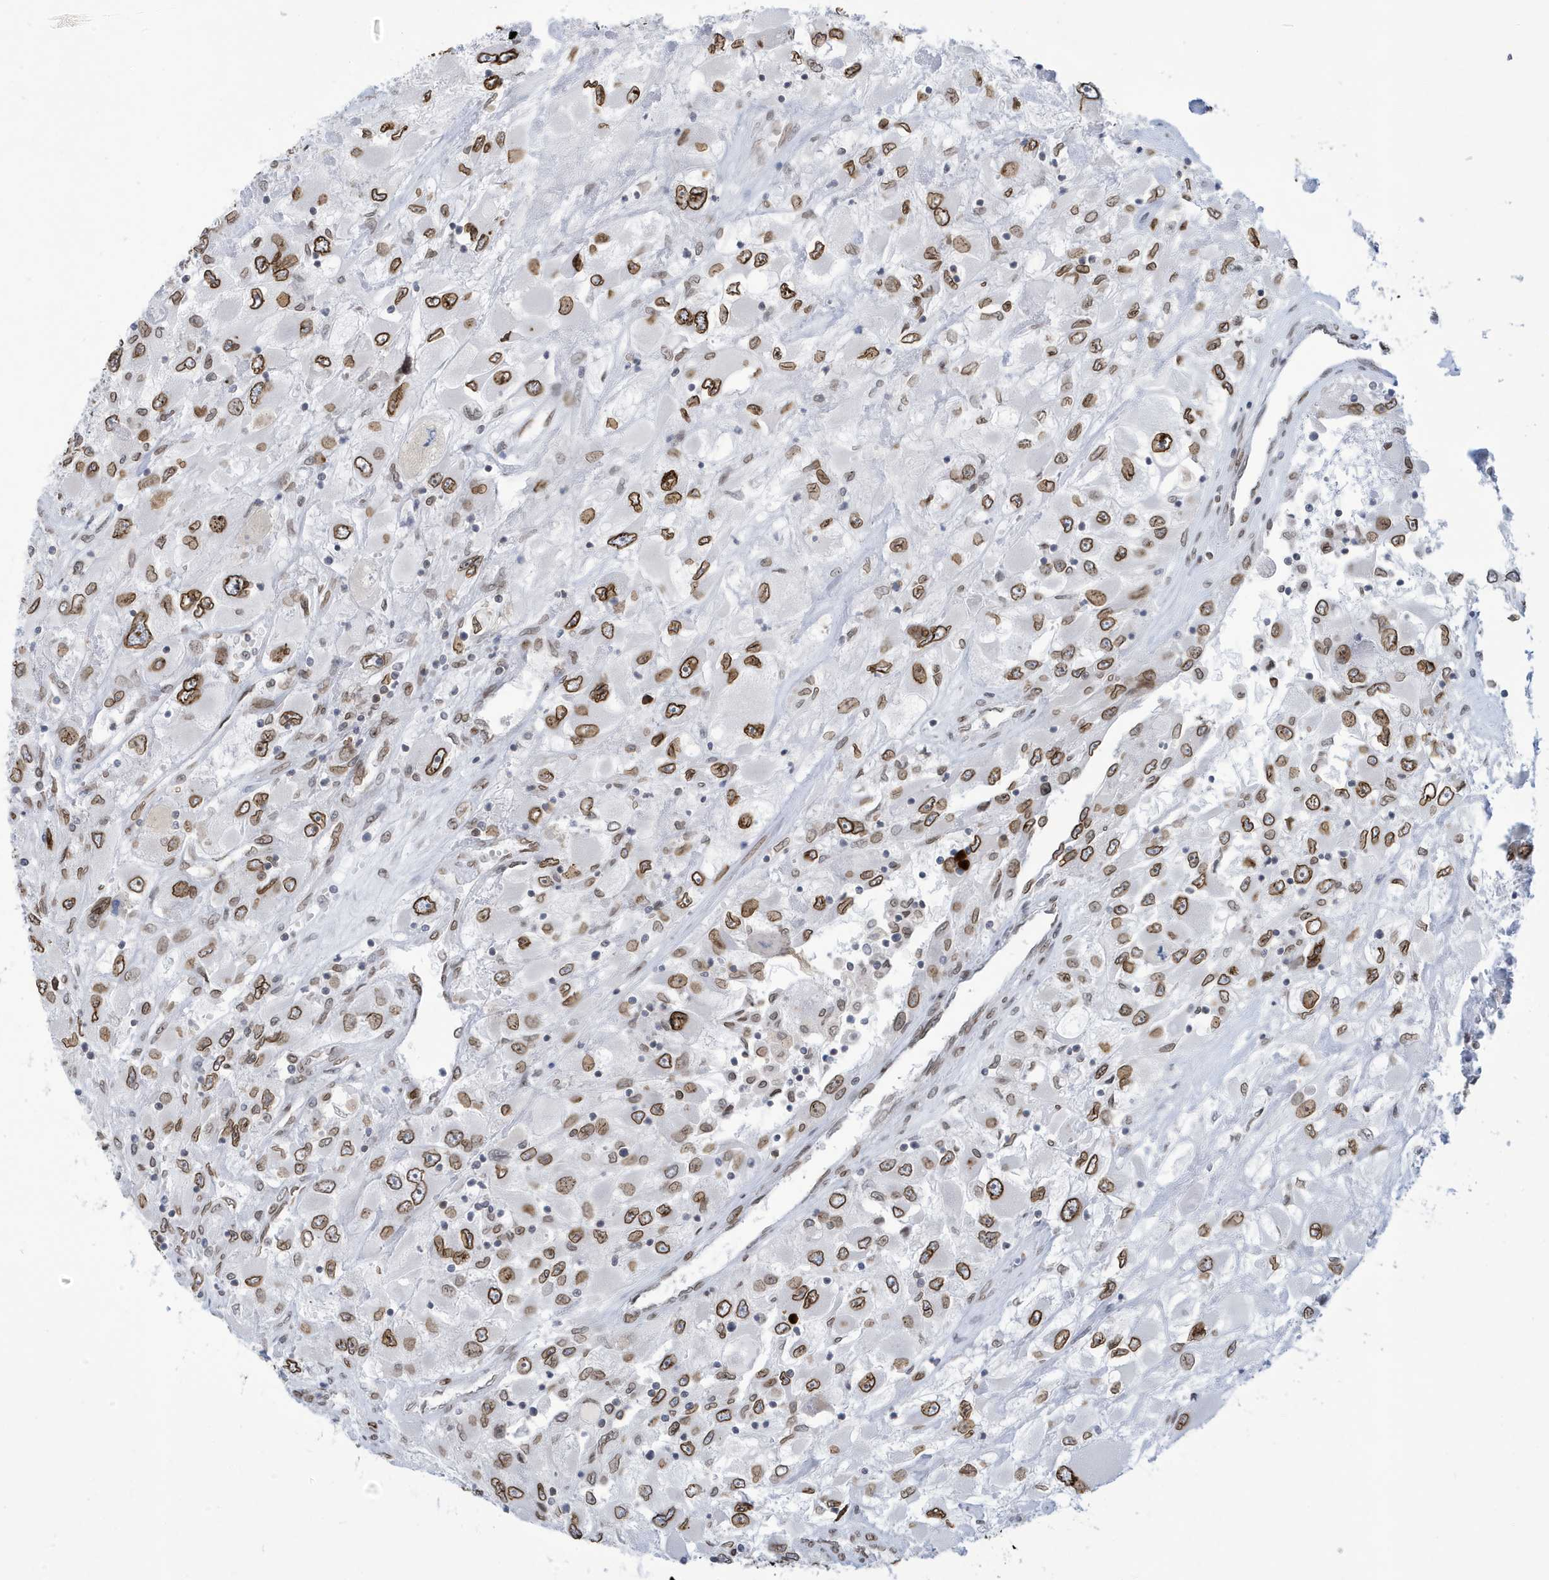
{"staining": {"intensity": "moderate", "quantity": ">75%", "location": "cytoplasmic/membranous,nuclear"}, "tissue": "renal cancer", "cell_type": "Tumor cells", "image_type": "cancer", "snomed": [{"axis": "morphology", "description": "Adenocarcinoma, NOS"}, {"axis": "topography", "description": "Kidney"}], "caption": "This photomicrograph reveals immunohistochemistry staining of renal cancer, with medium moderate cytoplasmic/membranous and nuclear staining in about >75% of tumor cells.", "gene": "PCYT1A", "patient": {"sex": "female", "age": 52}}